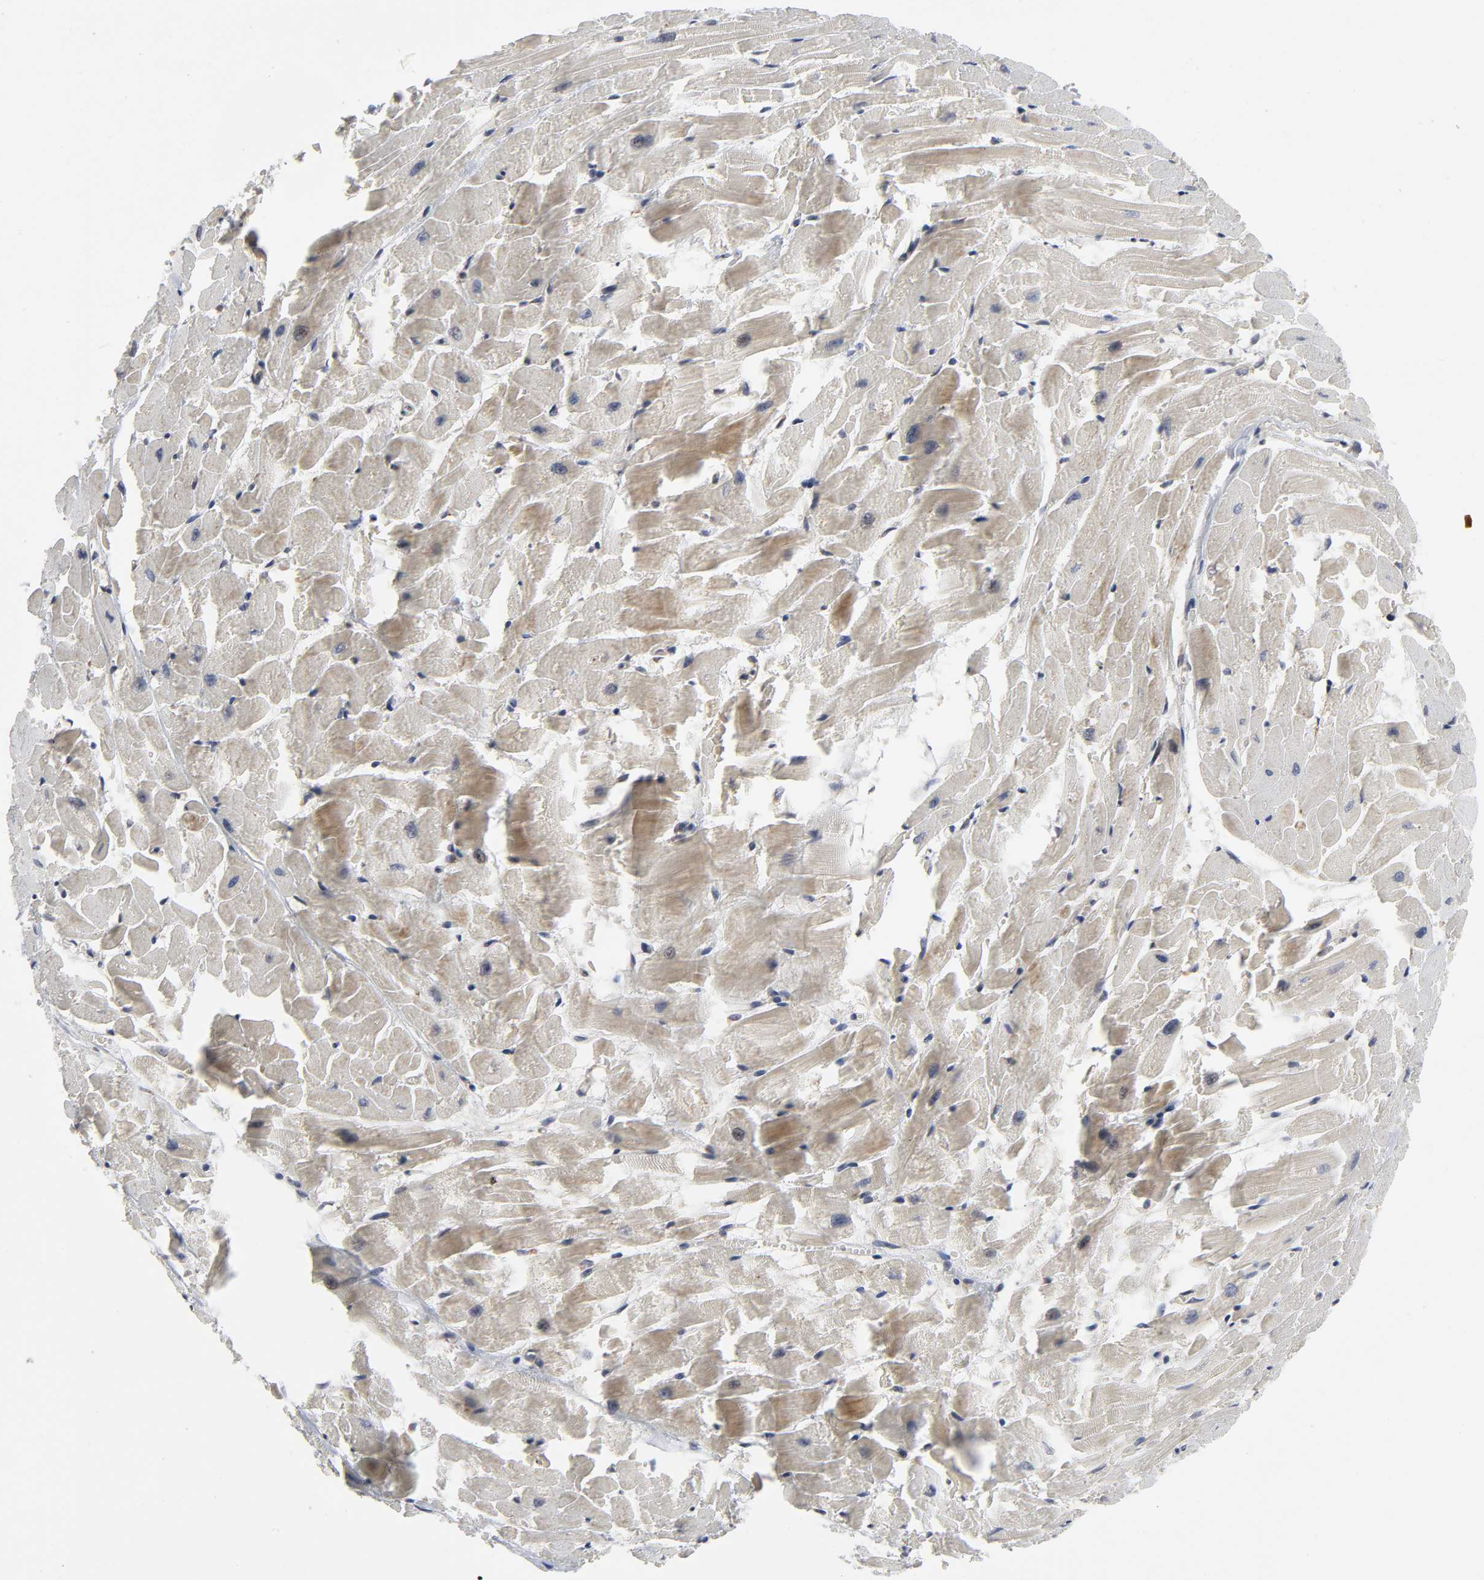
{"staining": {"intensity": "moderate", "quantity": "25%-75%", "location": "cytoplasmic/membranous"}, "tissue": "heart muscle", "cell_type": "Cardiomyocytes", "image_type": "normal", "snomed": [{"axis": "morphology", "description": "Normal tissue, NOS"}, {"axis": "topography", "description": "Heart"}], "caption": "Protein staining shows moderate cytoplasmic/membranous positivity in about 25%-75% of cardiomyocytes in normal heart muscle. (IHC, brightfield microscopy, high magnification).", "gene": "SLC30A9", "patient": {"sex": "female", "age": 19}}